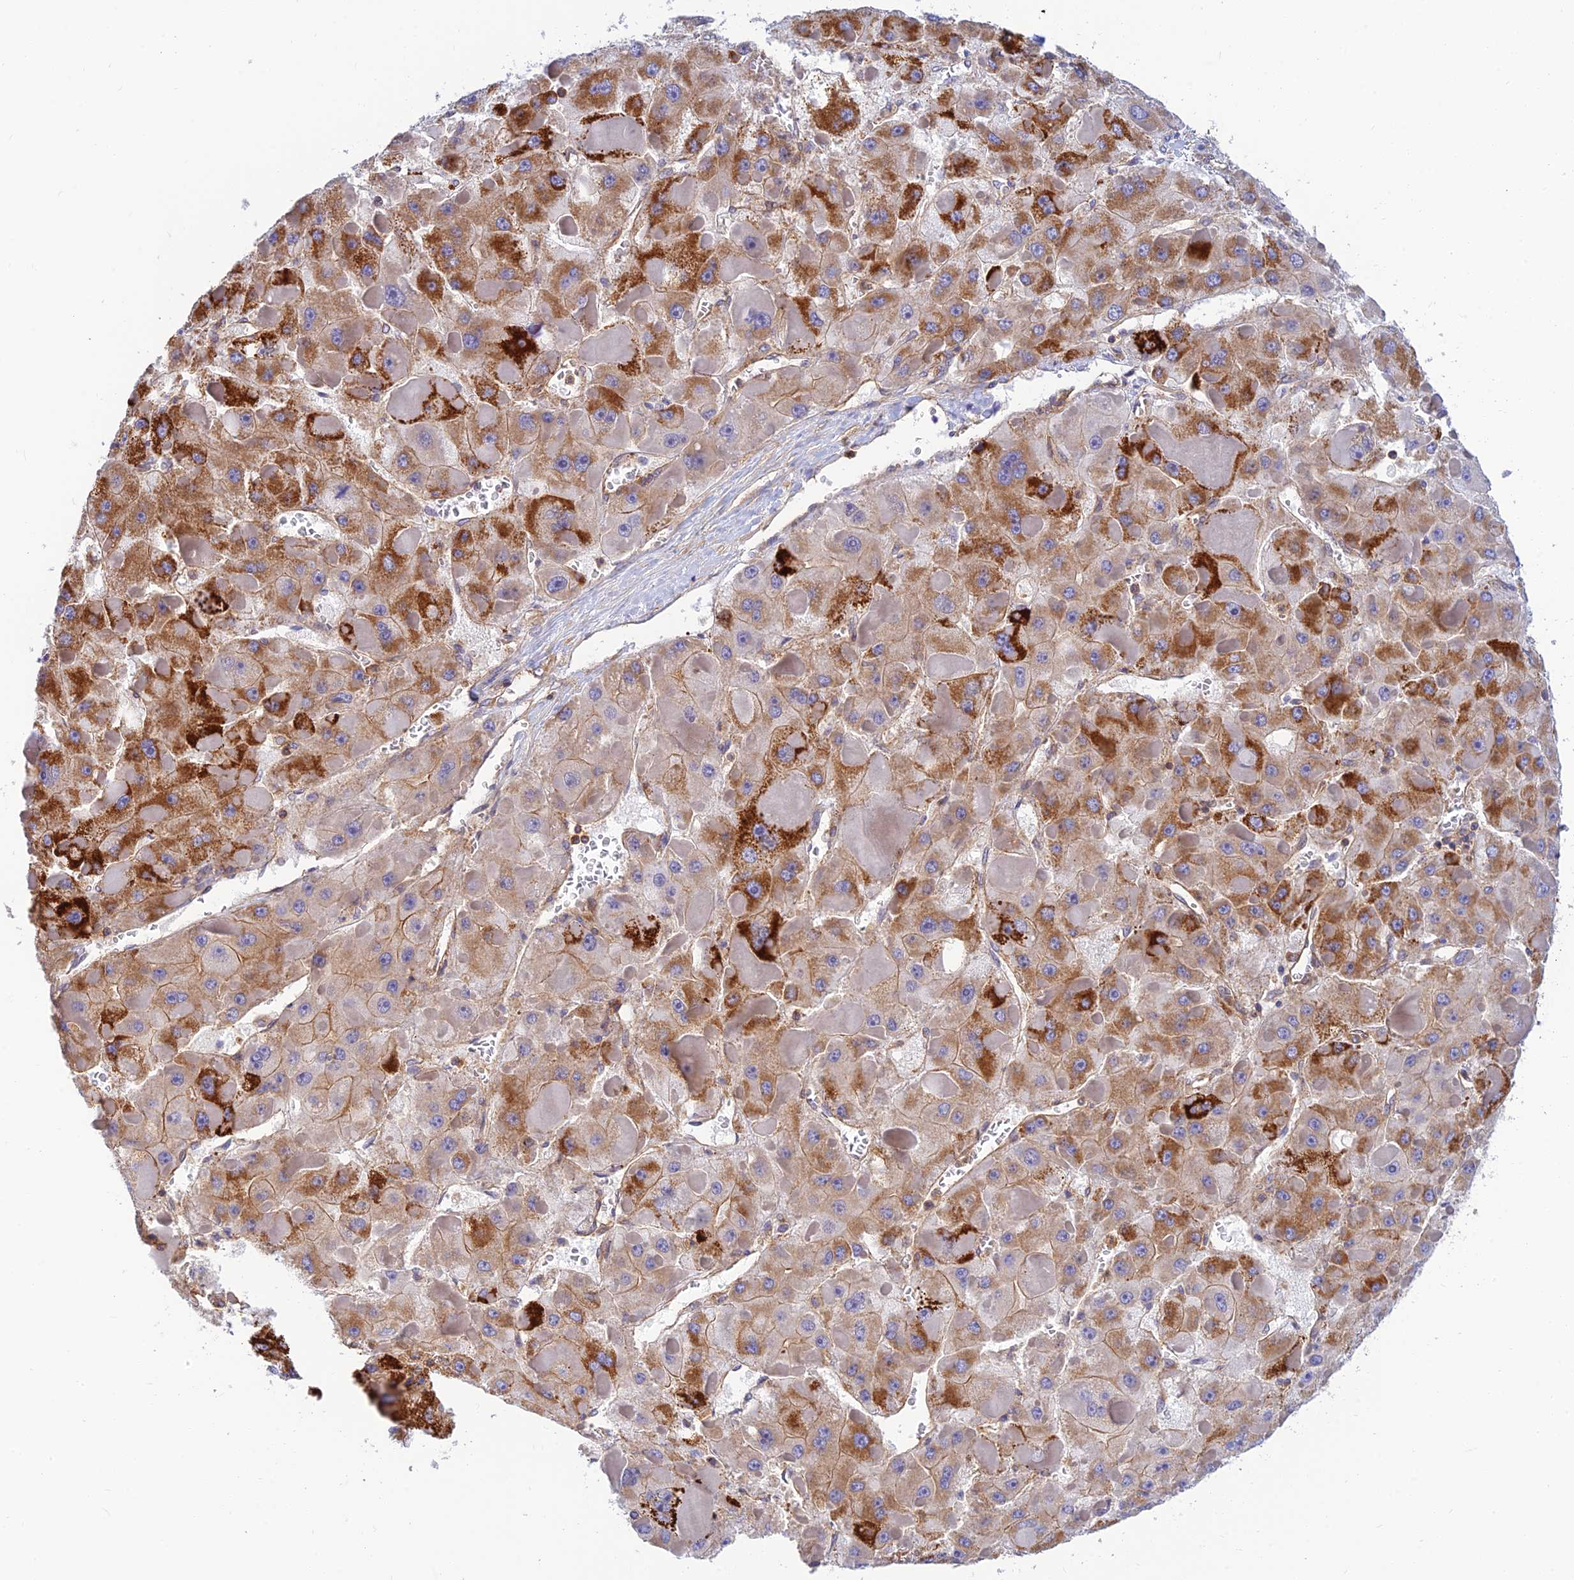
{"staining": {"intensity": "strong", "quantity": "<25%", "location": "cytoplasmic/membranous"}, "tissue": "liver cancer", "cell_type": "Tumor cells", "image_type": "cancer", "snomed": [{"axis": "morphology", "description": "Carcinoma, Hepatocellular, NOS"}, {"axis": "topography", "description": "Liver"}], "caption": "The image exhibits a brown stain indicating the presence of a protein in the cytoplasmic/membranous of tumor cells in liver hepatocellular carcinoma. (DAB (3,3'-diaminobenzidine) IHC, brown staining for protein, blue staining for nuclei).", "gene": "PPP1R12C", "patient": {"sex": "female", "age": 73}}